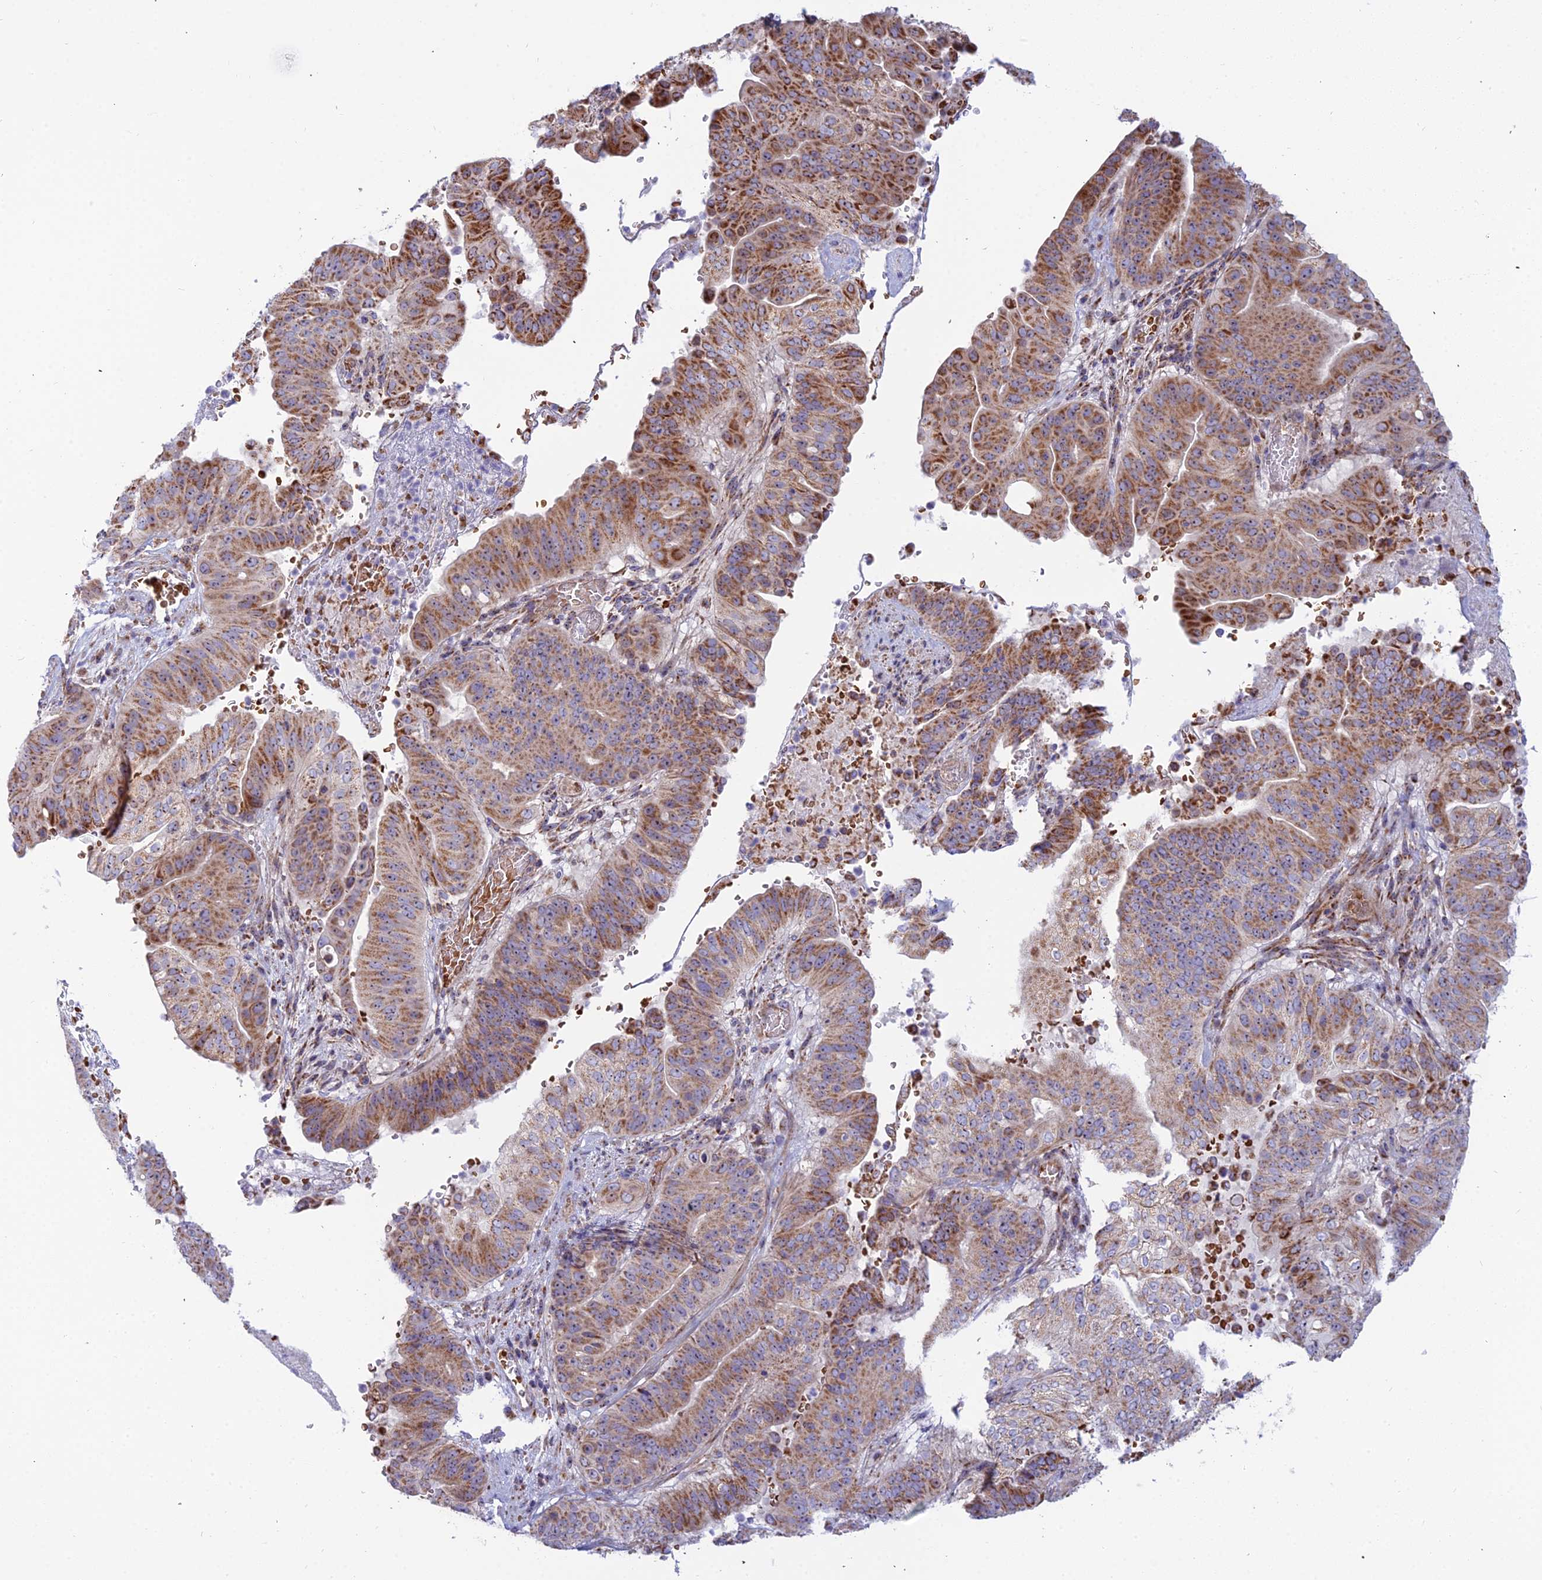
{"staining": {"intensity": "strong", "quantity": "25%-75%", "location": "cytoplasmic/membranous"}, "tissue": "pancreatic cancer", "cell_type": "Tumor cells", "image_type": "cancer", "snomed": [{"axis": "morphology", "description": "Adenocarcinoma, NOS"}, {"axis": "topography", "description": "Pancreas"}], "caption": "This image demonstrates immunohistochemistry (IHC) staining of human pancreatic cancer (adenocarcinoma), with high strong cytoplasmic/membranous staining in about 25%-75% of tumor cells.", "gene": "SLC35F4", "patient": {"sex": "female", "age": 77}}